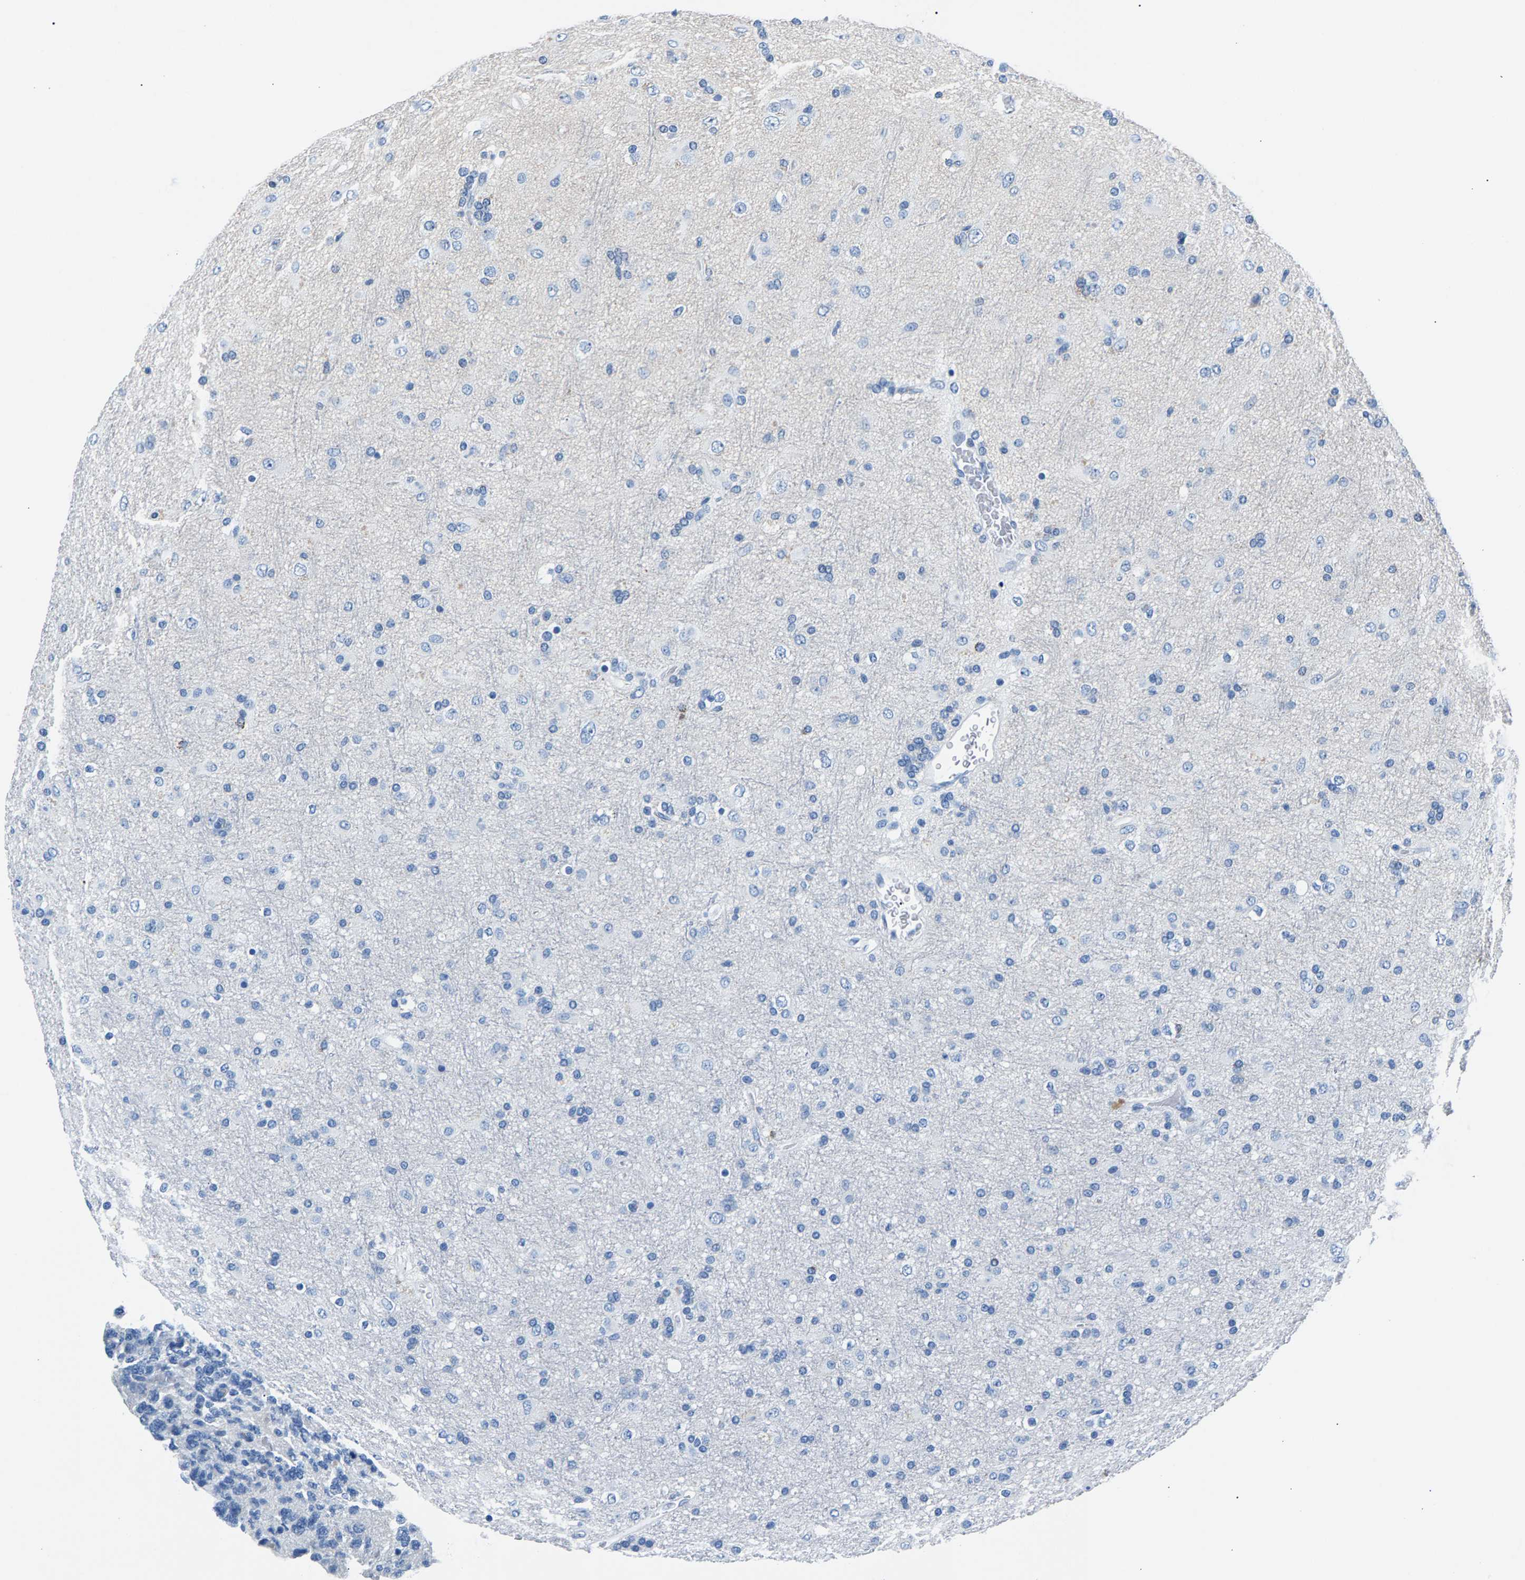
{"staining": {"intensity": "negative", "quantity": "none", "location": "none"}, "tissue": "glioma", "cell_type": "Tumor cells", "image_type": "cancer", "snomed": [{"axis": "morphology", "description": "Glioma, malignant, Low grade"}, {"axis": "topography", "description": "Brain"}], "caption": "IHC histopathology image of neoplastic tissue: glioma stained with DAB (3,3'-diaminobenzidine) shows no significant protein positivity in tumor cells.", "gene": "CPS1", "patient": {"sex": "male", "age": 65}}